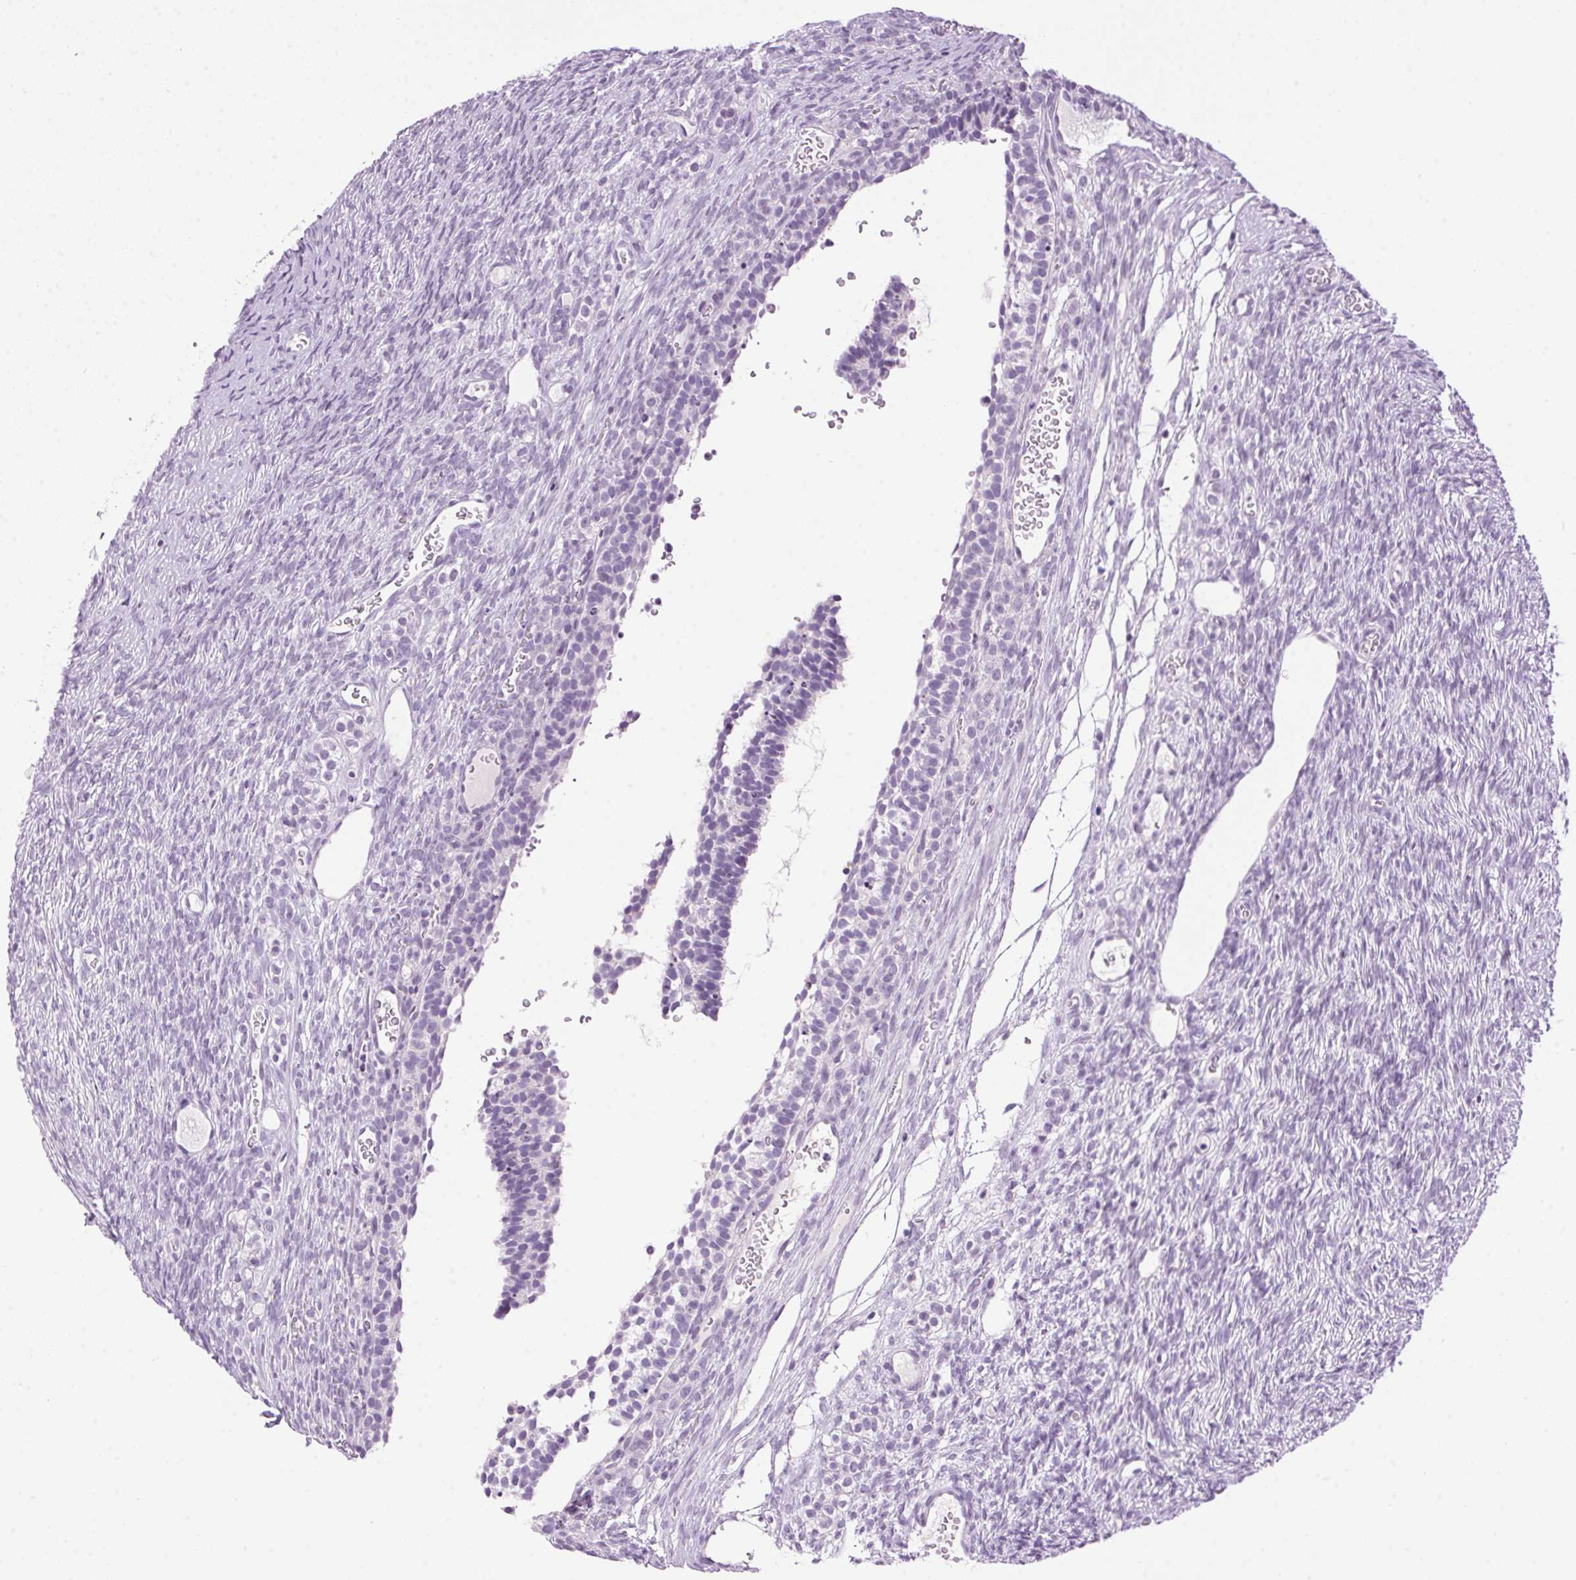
{"staining": {"intensity": "negative", "quantity": "none", "location": "none"}, "tissue": "ovary", "cell_type": "Follicle cells", "image_type": "normal", "snomed": [{"axis": "morphology", "description": "Normal tissue, NOS"}, {"axis": "topography", "description": "Ovary"}], "caption": "The photomicrograph shows no staining of follicle cells in benign ovary. (Immunohistochemistry (ihc), brightfield microscopy, high magnification).", "gene": "TMEM88B", "patient": {"sex": "female", "age": 34}}